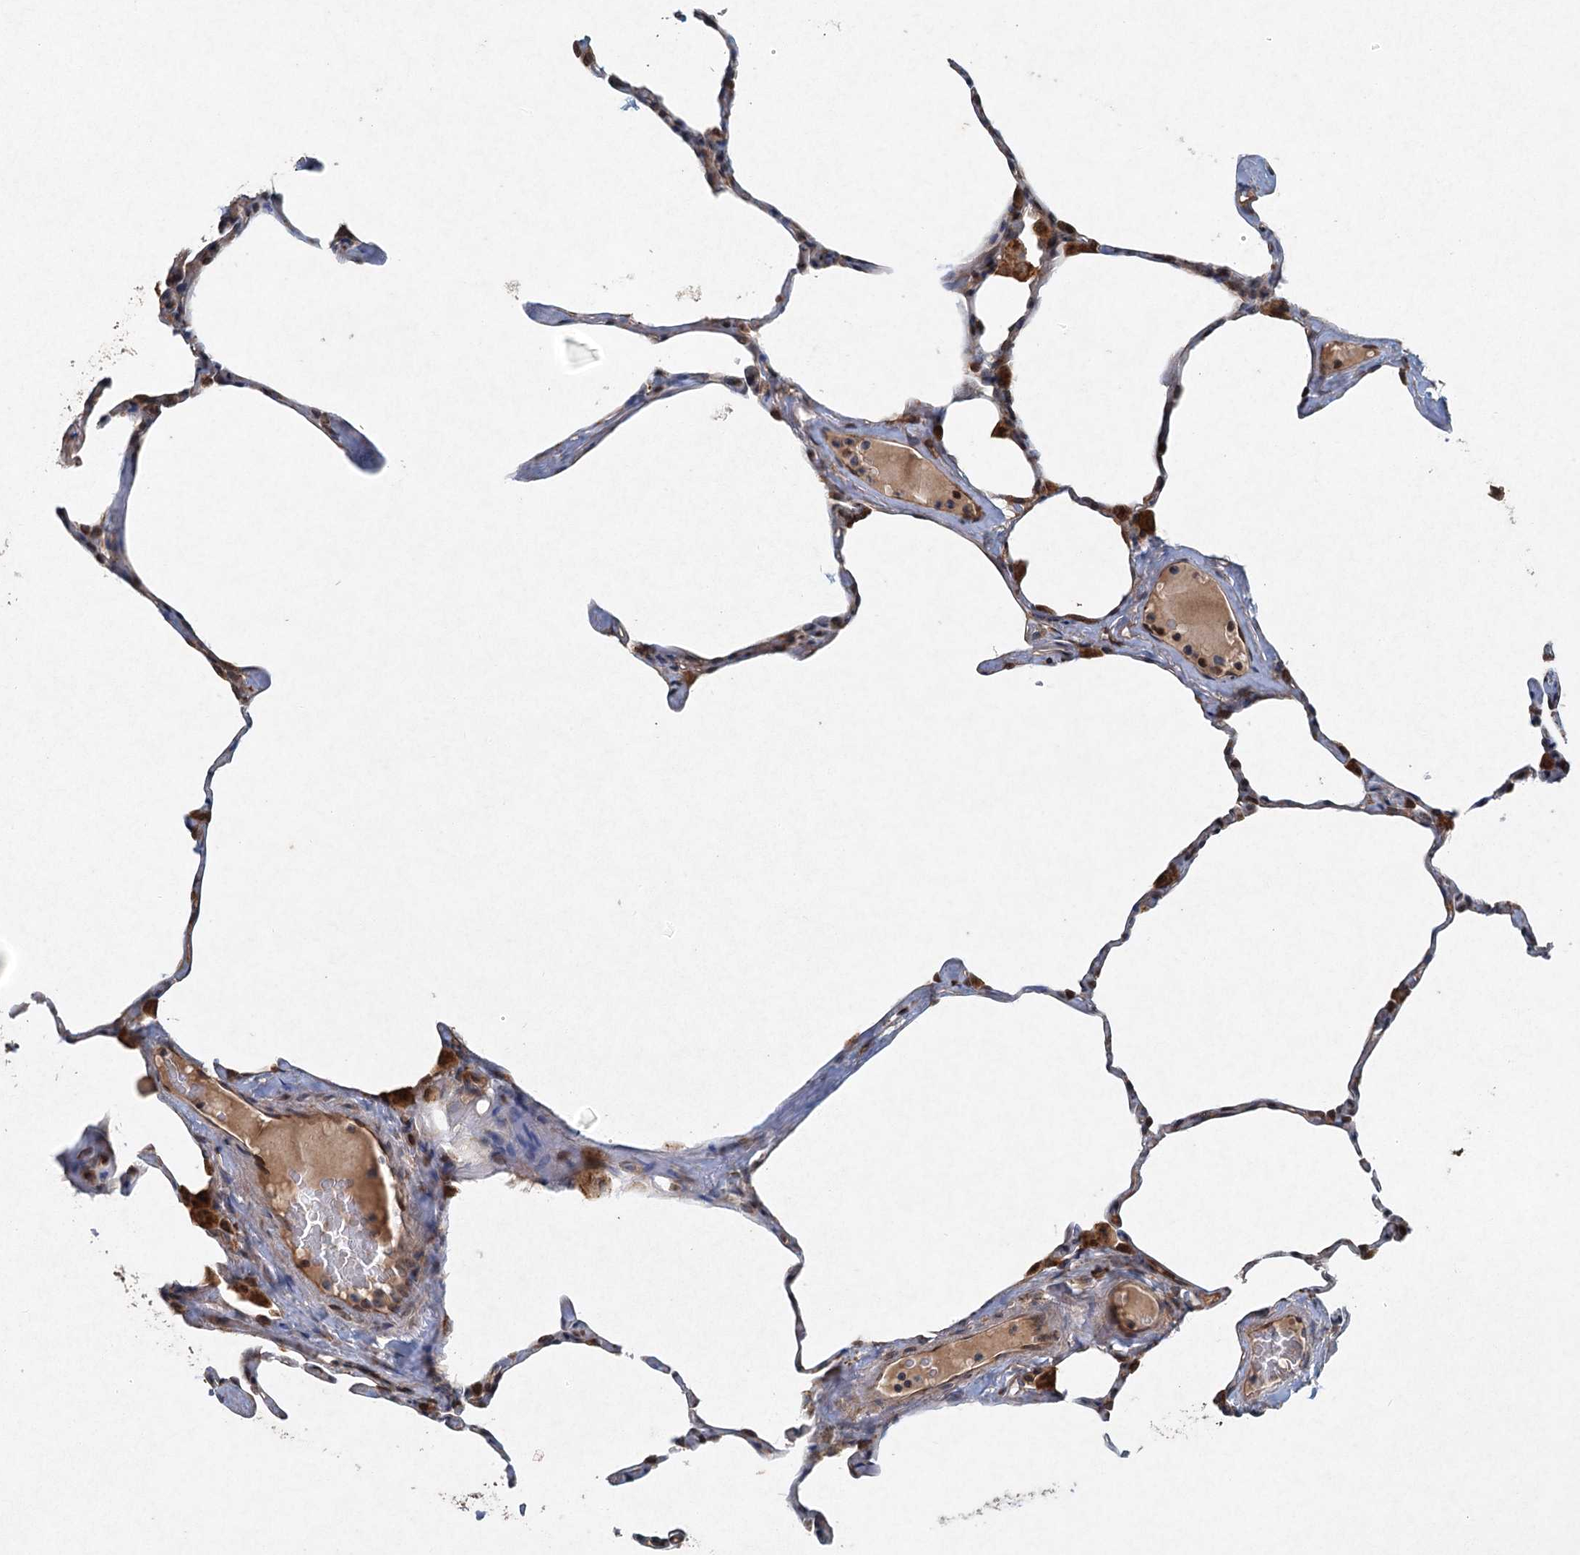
{"staining": {"intensity": "moderate", "quantity": "25%-75%", "location": "nuclear"}, "tissue": "lung", "cell_type": "Alveolar cells", "image_type": "normal", "snomed": [{"axis": "morphology", "description": "Normal tissue, NOS"}, {"axis": "topography", "description": "Lung"}], "caption": "IHC of unremarkable lung exhibits medium levels of moderate nuclear staining in approximately 25%-75% of alveolar cells. (brown staining indicates protein expression, while blue staining denotes nuclei).", "gene": "SRPX2", "patient": {"sex": "male", "age": 65}}